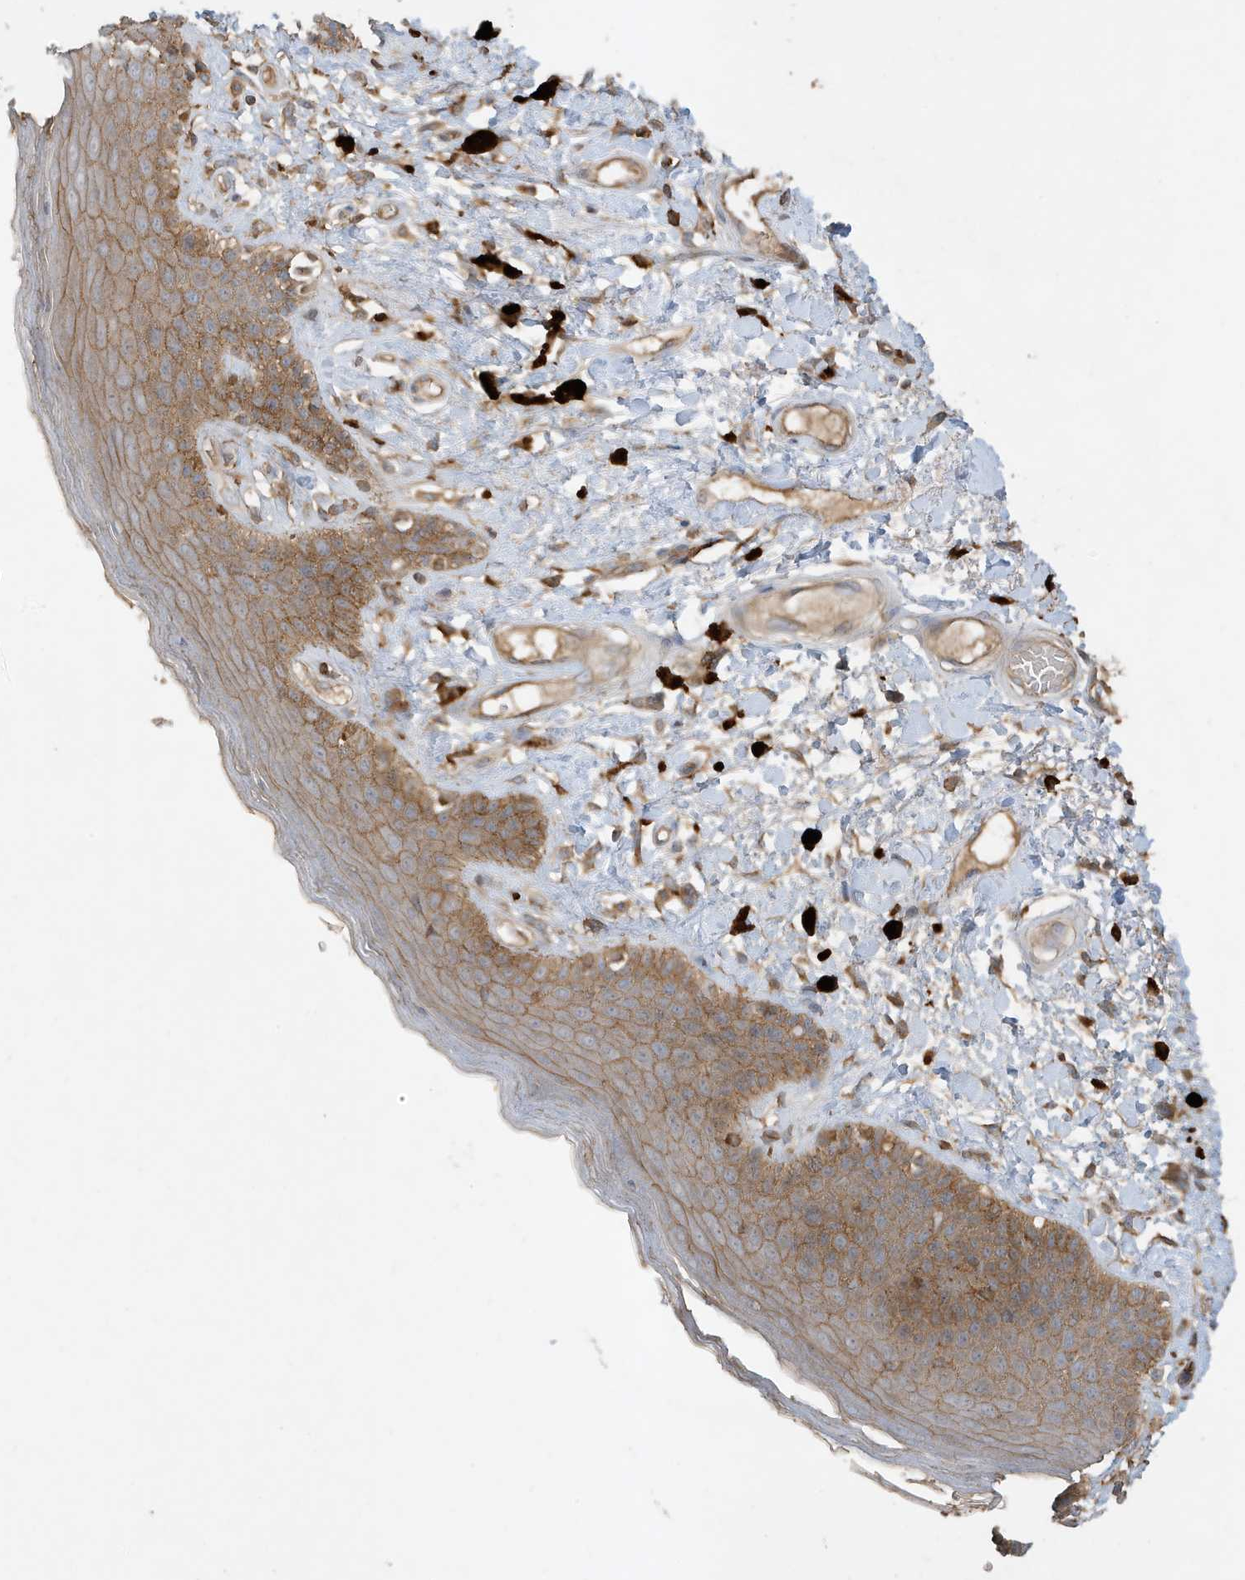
{"staining": {"intensity": "moderate", "quantity": ">75%", "location": "cytoplasmic/membranous"}, "tissue": "skin", "cell_type": "Epidermal cells", "image_type": "normal", "snomed": [{"axis": "morphology", "description": "Normal tissue, NOS"}, {"axis": "topography", "description": "Anal"}], "caption": "A medium amount of moderate cytoplasmic/membranous positivity is appreciated in approximately >75% of epidermal cells in unremarkable skin. (DAB IHC, brown staining for protein, blue staining for nuclei).", "gene": "ABTB1", "patient": {"sex": "female", "age": 78}}